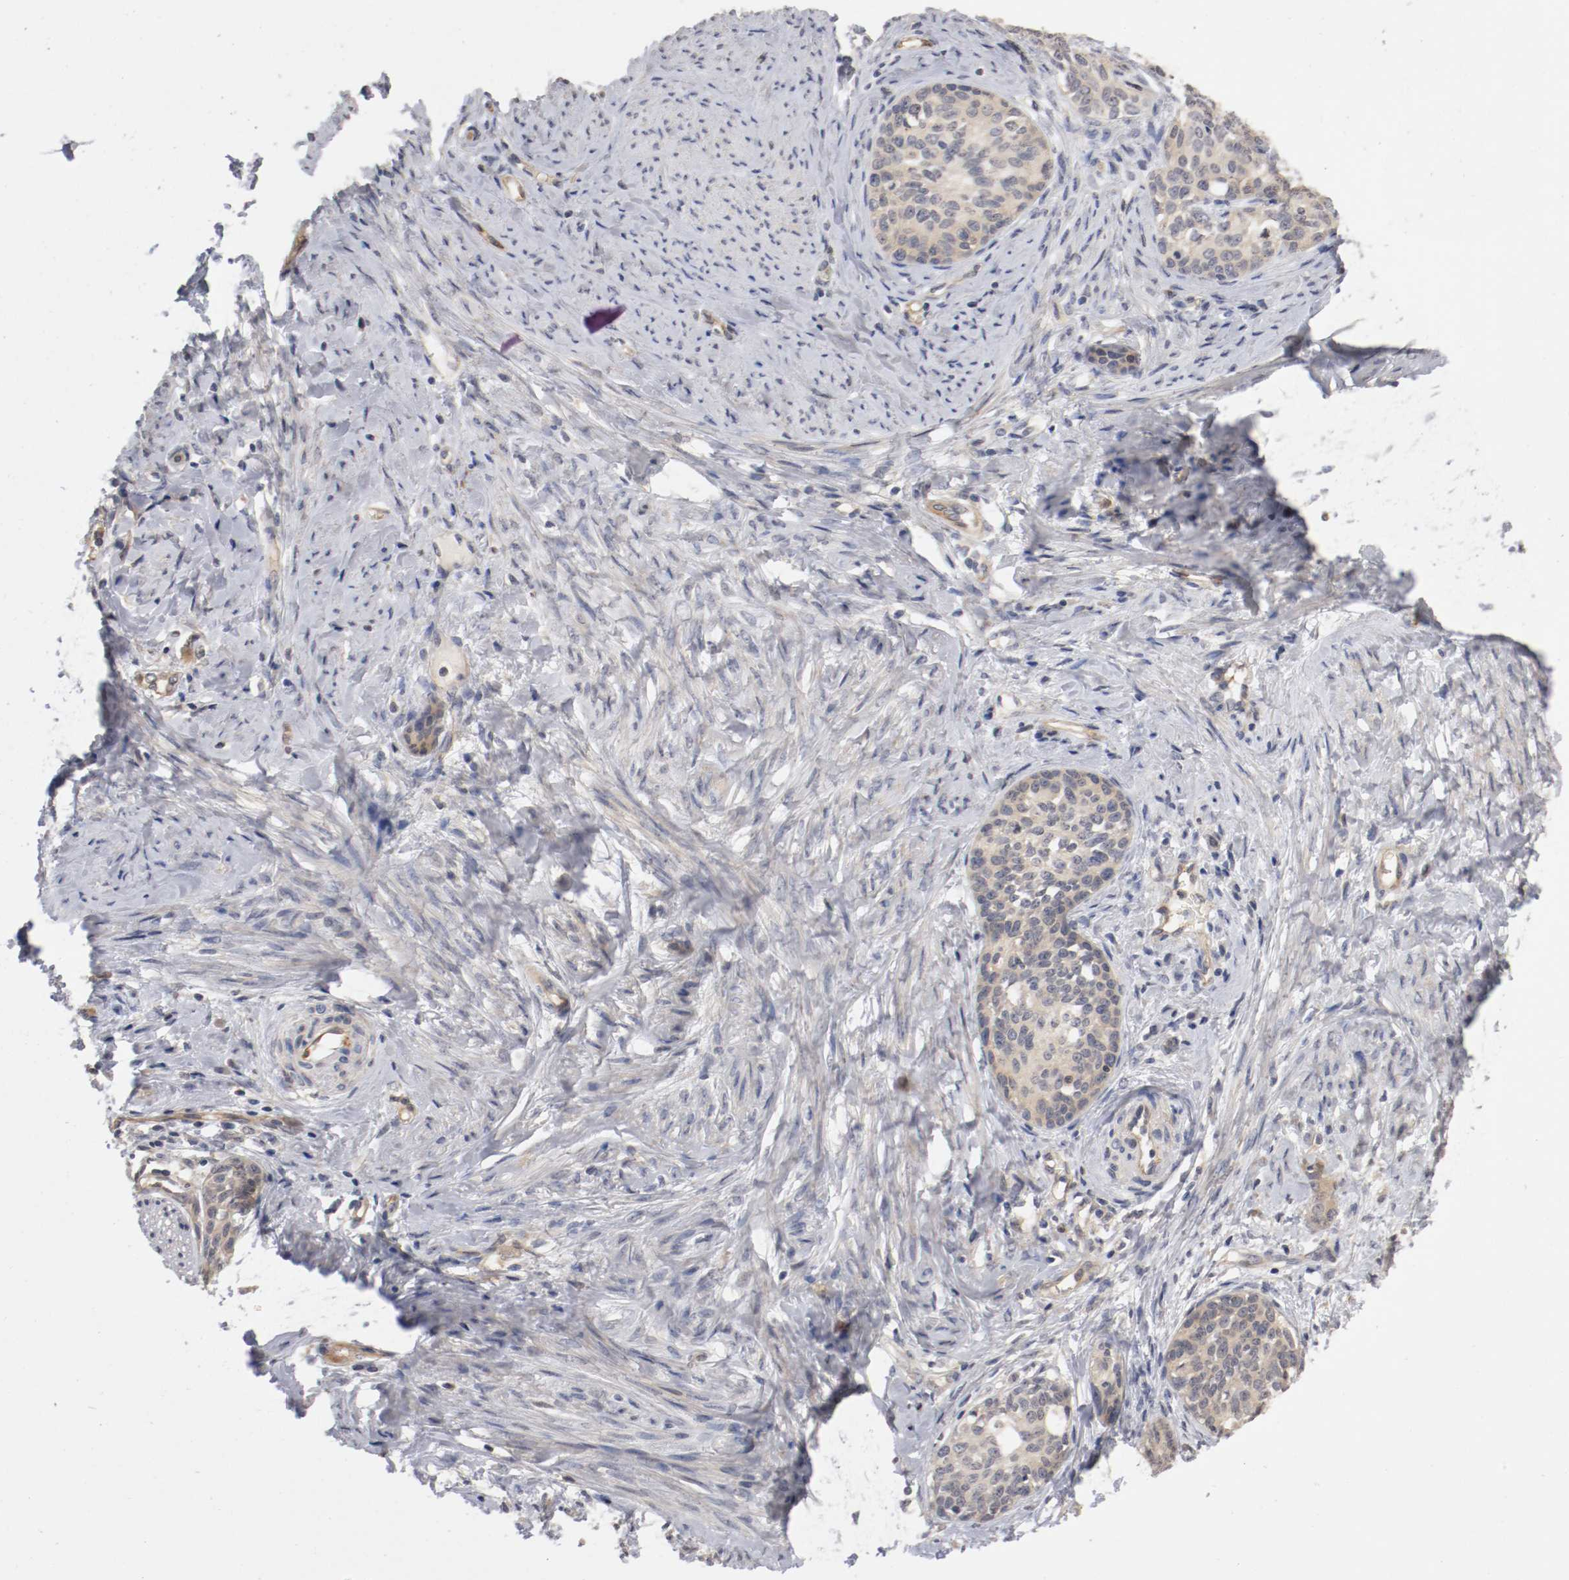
{"staining": {"intensity": "weak", "quantity": "25%-75%", "location": "cytoplasmic/membranous"}, "tissue": "cervical cancer", "cell_type": "Tumor cells", "image_type": "cancer", "snomed": [{"axis": "morphology", "description": "Squamous cell carcinoma, NOS"}, {"axis": "morphology", "description": "Adenocarcinoma, NOS"}, {"axis": "topography", "description": "Cervix"}], "caption": "A low amount of weak cytoplasmic/membranous expression is present in approximately 25%-75% of tumor cells in cervical cancer (adenocarcinoma) tissue. (DAB (3,3'-diaminobenzidine) = brown stain, brightfield microscopy at high magnification).", "gene": "RBM23", "patient": {"sex": "female", "age": 52}}